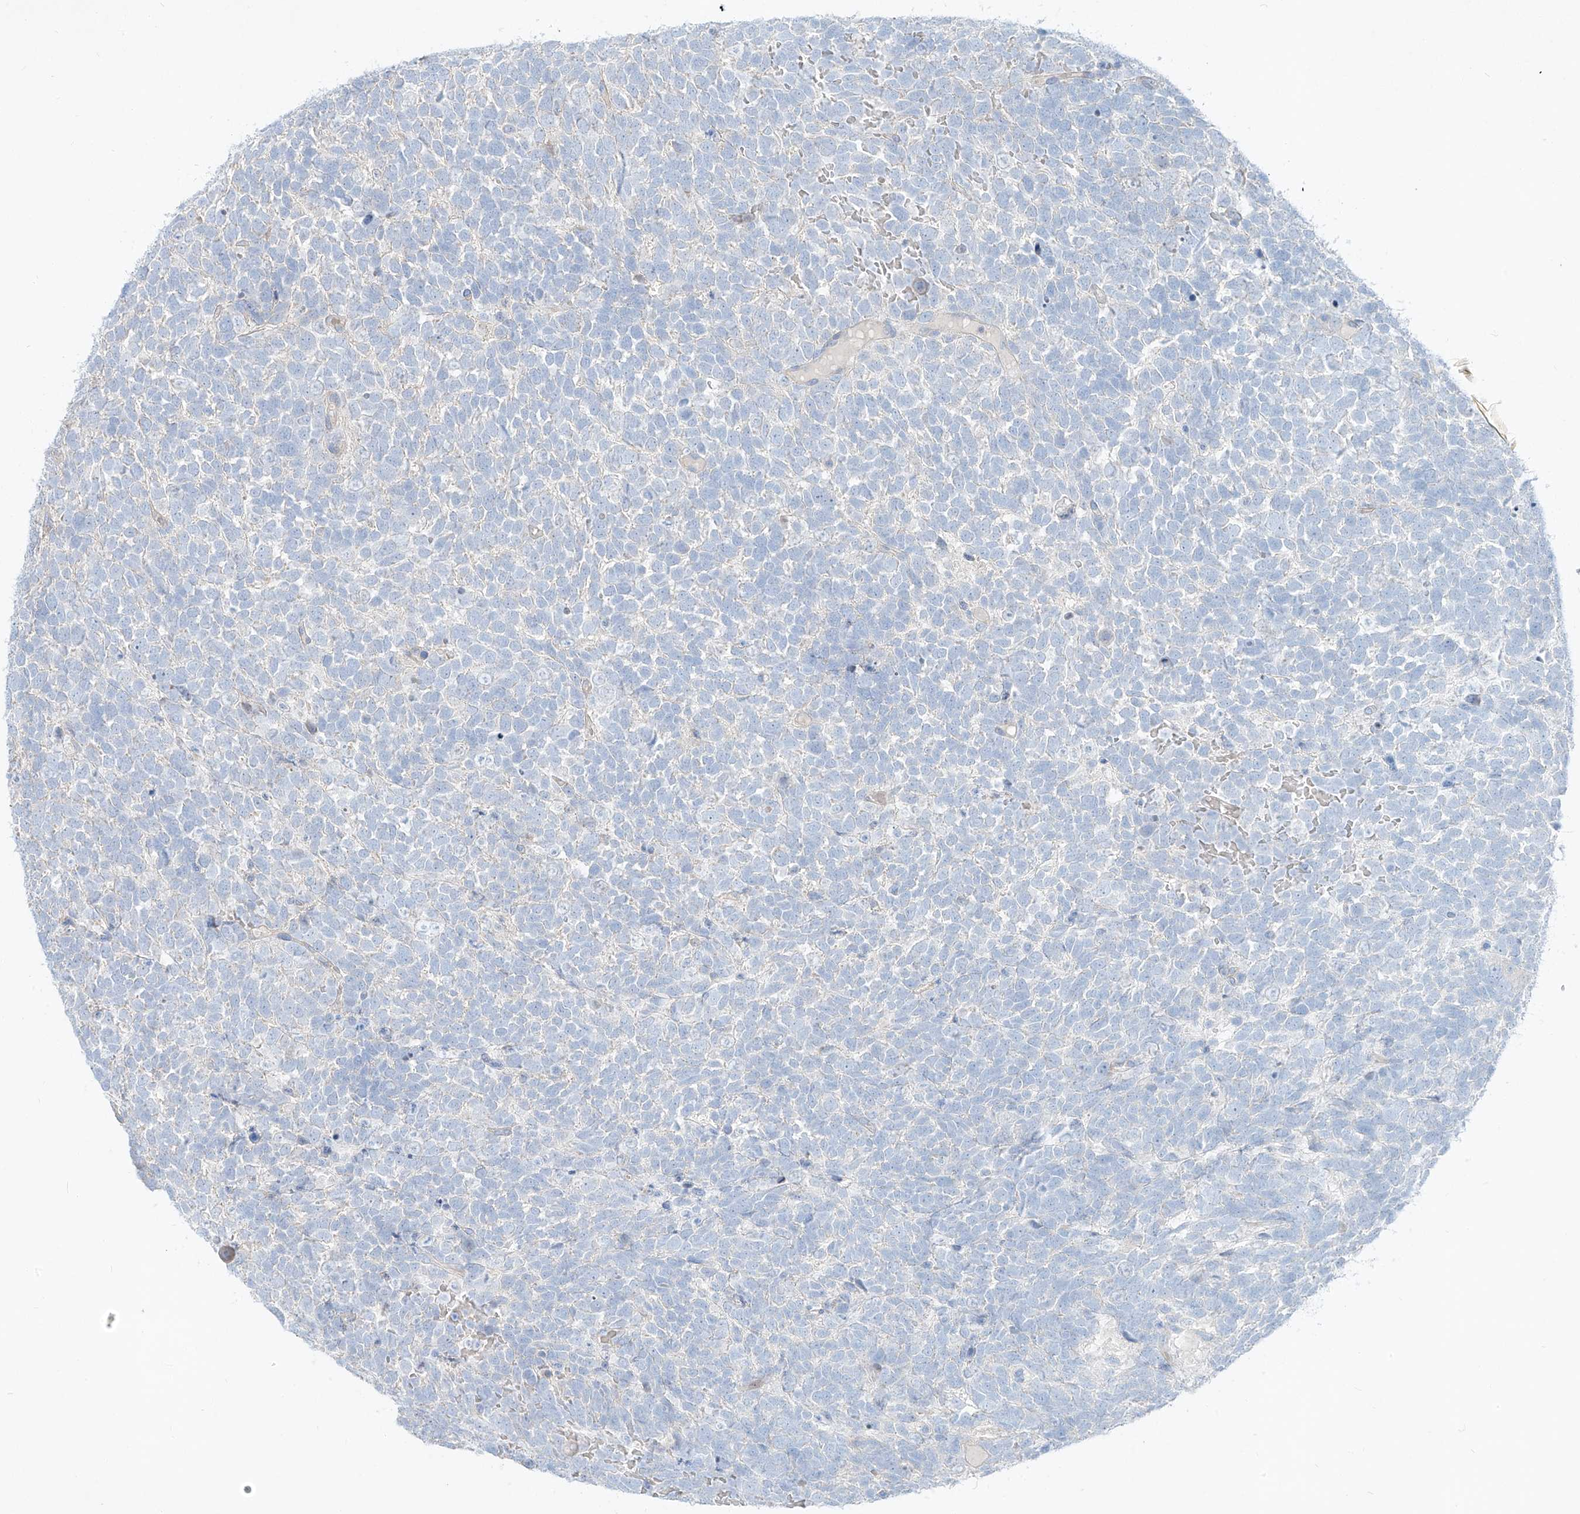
{"staining": {"intensity": "negative", "quantity": "none", "location": "none"}, "tissue": "urothelial cancer", "cell_type": "Tumor cells", "image_type": "cancer", "snomed": [{"axis": "morphology", "description": "Urothelial carcinoma, High grade"}, {"axis": "topography", "description": "Urinary bladder"}], "caption": "This image is of urothelial carcinoma (high-grade) stained with IHC to label a protein in brown with the nuclei are counter-stained blue. There is no positivity in tumor cells.", "gene": "AJM1", "patient": {"sex": "female", "age": 82}}